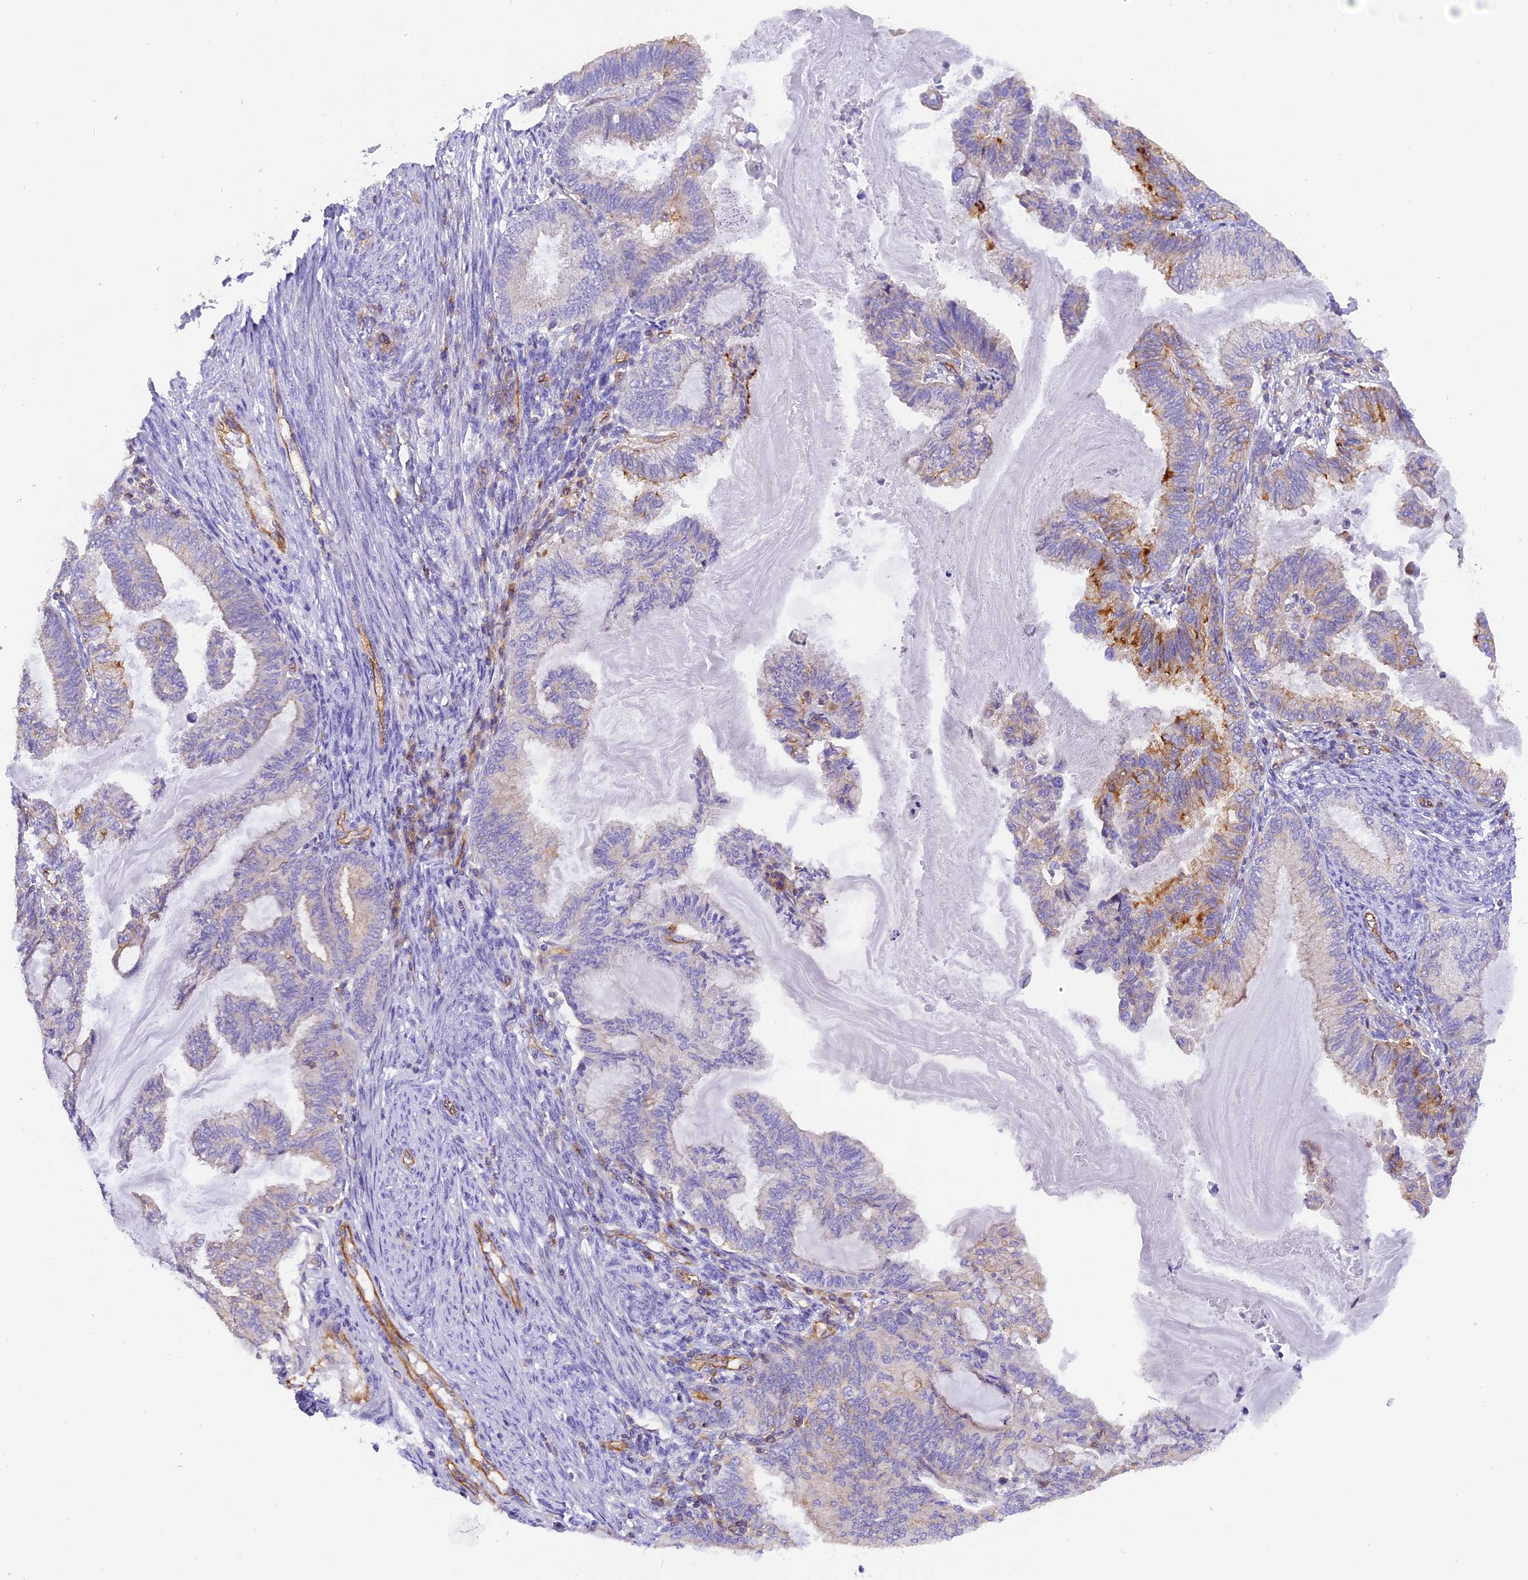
{"staining": {"intensity": "moderate", "quantity": "<25%", "location": "cytoplasmic/membranous"}, "tissue": "endometrial cancer", "cell_type": "Tumor cells", "image_type": "cancer", "snomed": [{"axis": "morphology", "description": "Adenocarcinoma, NOS"}, {"axis": "topography", "description": "Endometrium"}], "caption": "Moderate cytoplasmic/membranous expression for a protein is seen in about <25% of tumor cells of endometrial adenocarcinoma using immunohistochemistry (IHC).", "gene": "FAM193A", "patient": {"sex": "female", "age": 86}}